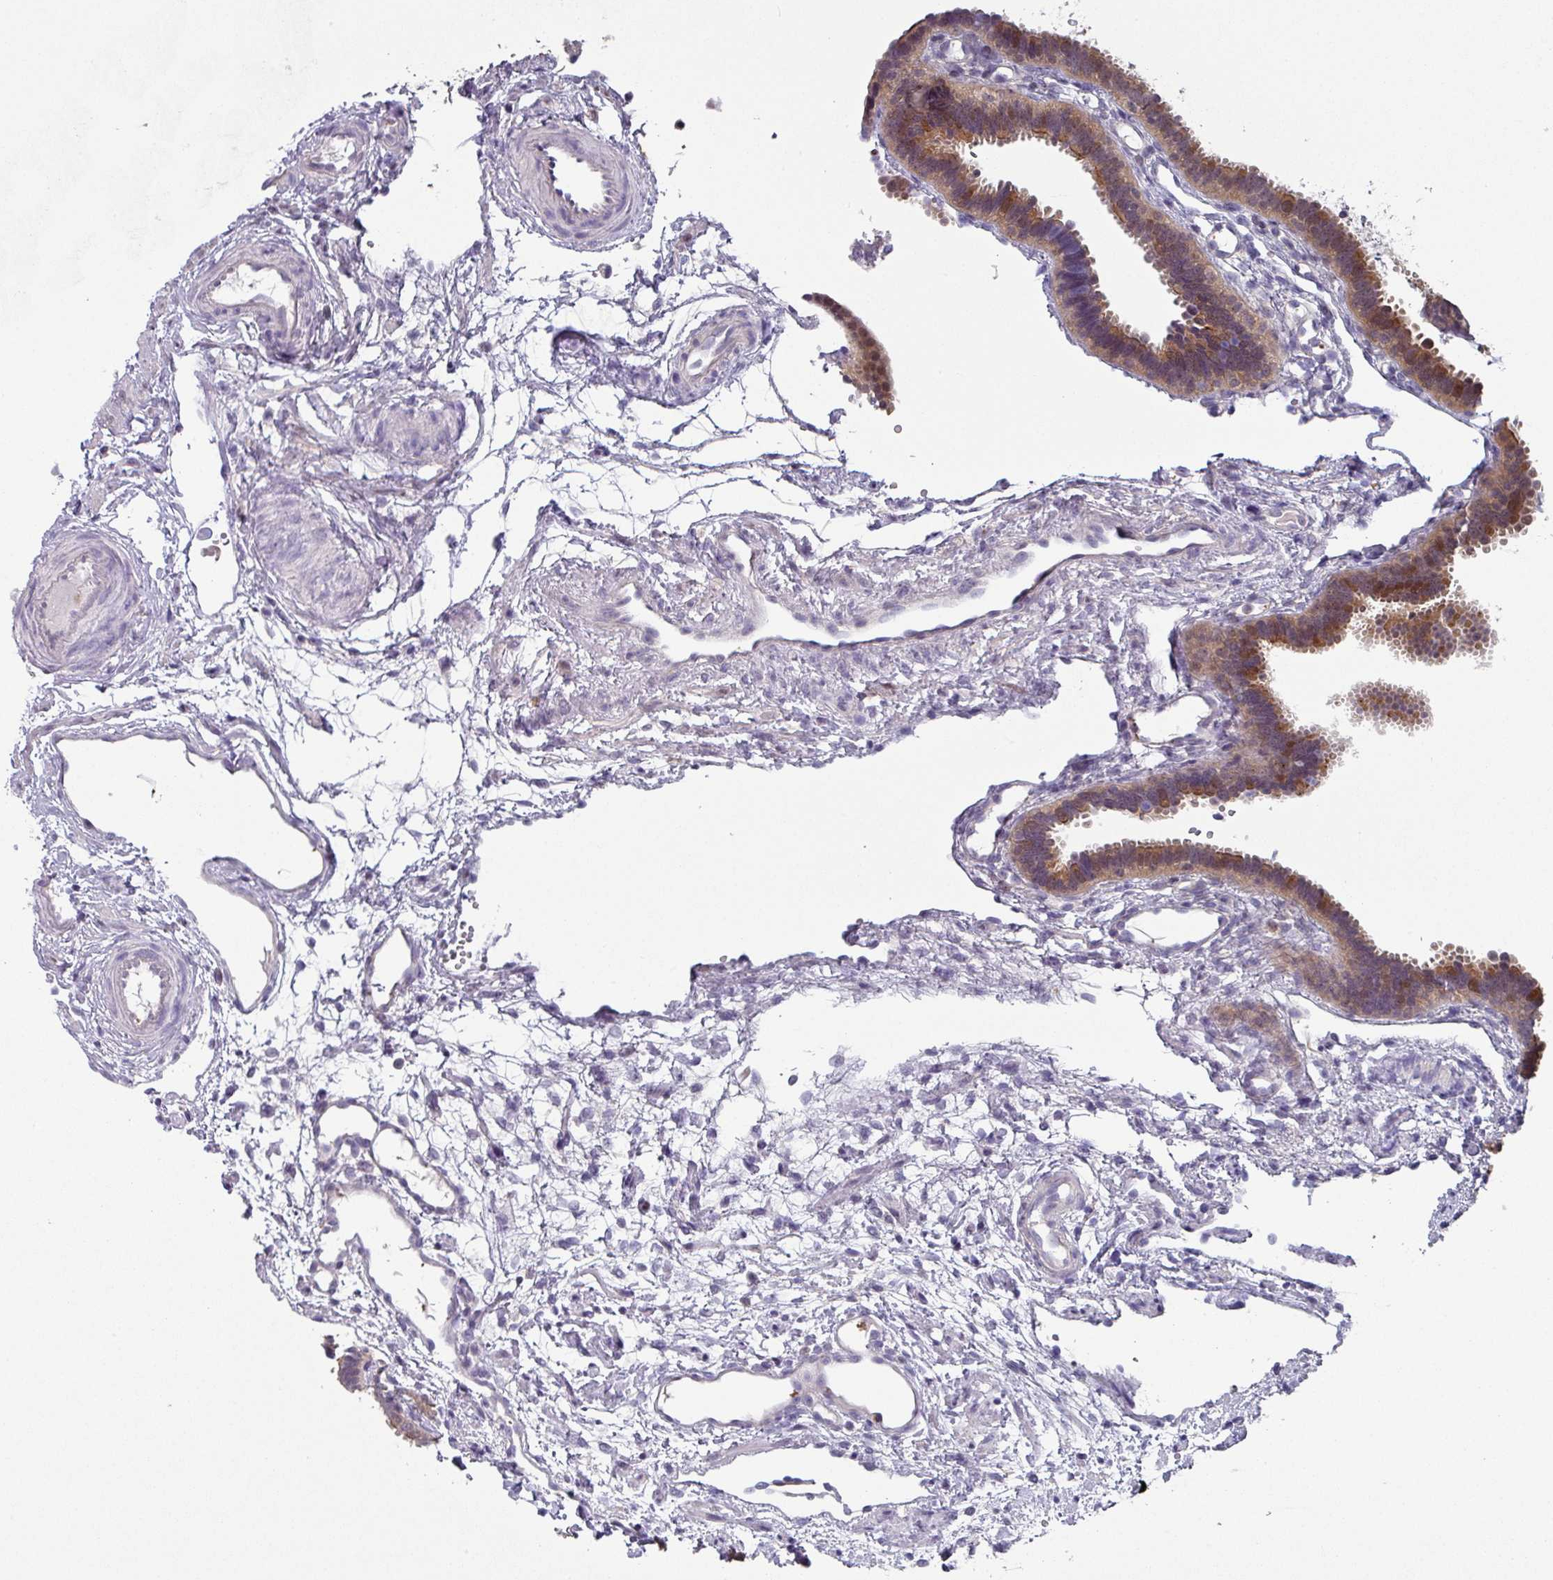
{"staining": {"intensity": "moderate", "quantity": "25%-75%", "location": "cytoplasmic/membranous"}, "tissue": "fallopian tube", "cell_type": "Glandular cells", "image_type": "normal", "snomed": [{"axis": "morphology", "description": "Normal tissue, NOS"}, {"axis": "topography", "description": "Fallopian tube"}], "caption": "DAB immunohistochemical staining of normal fallopian tube shows moderate cytoplasmic/membranous protein staining in approximately 25%-75% of glandular cells.", "gene": "DCAF12L1", "patient": {"sex": "female", "age": 37}}